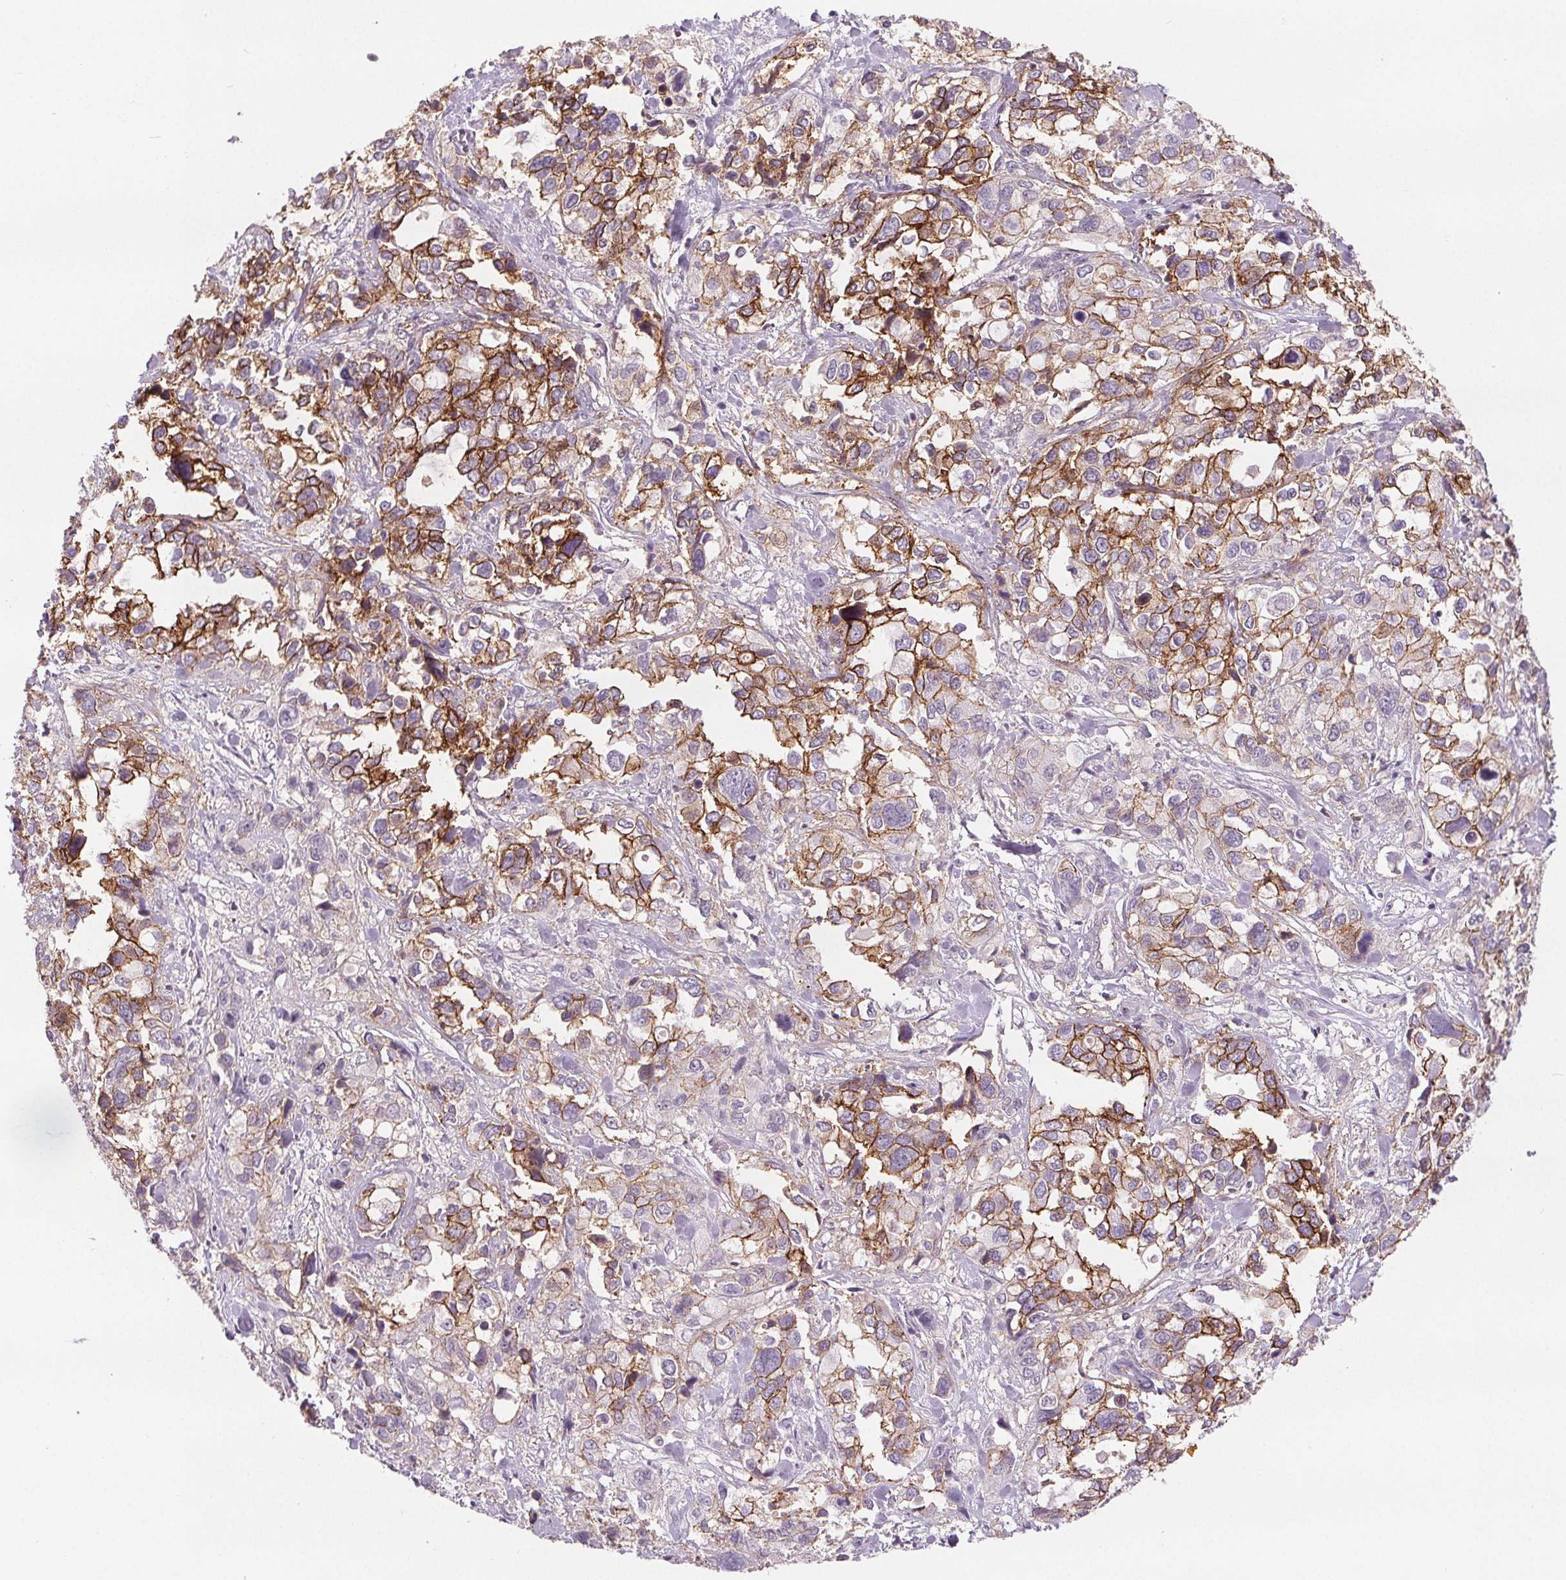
{"staining": {"intensity": "moderate", "quantity": ">75%", "location": "cytoplasmic/membranous"}, "tissue": "stomach cancer", "cell_type": "Tumor cells", "image_type": "cancer", "snomed": [{"axis": "morphology", "description": "Adenocarcinoma, NOS"}, {"axis": "topography", "description": "Stomach, upper"}], "caption": "Stomach cancer (adenocarcinoma) tissue displays moderate cytoplasmic/membranous expression in approximately >75% of tumor cells, visualized by immunohistochemistry. (IHC, brightfield microscopy, high magnification).", "gene": "ATP1A1", "patient": {"sex": "female", "age": 81}}